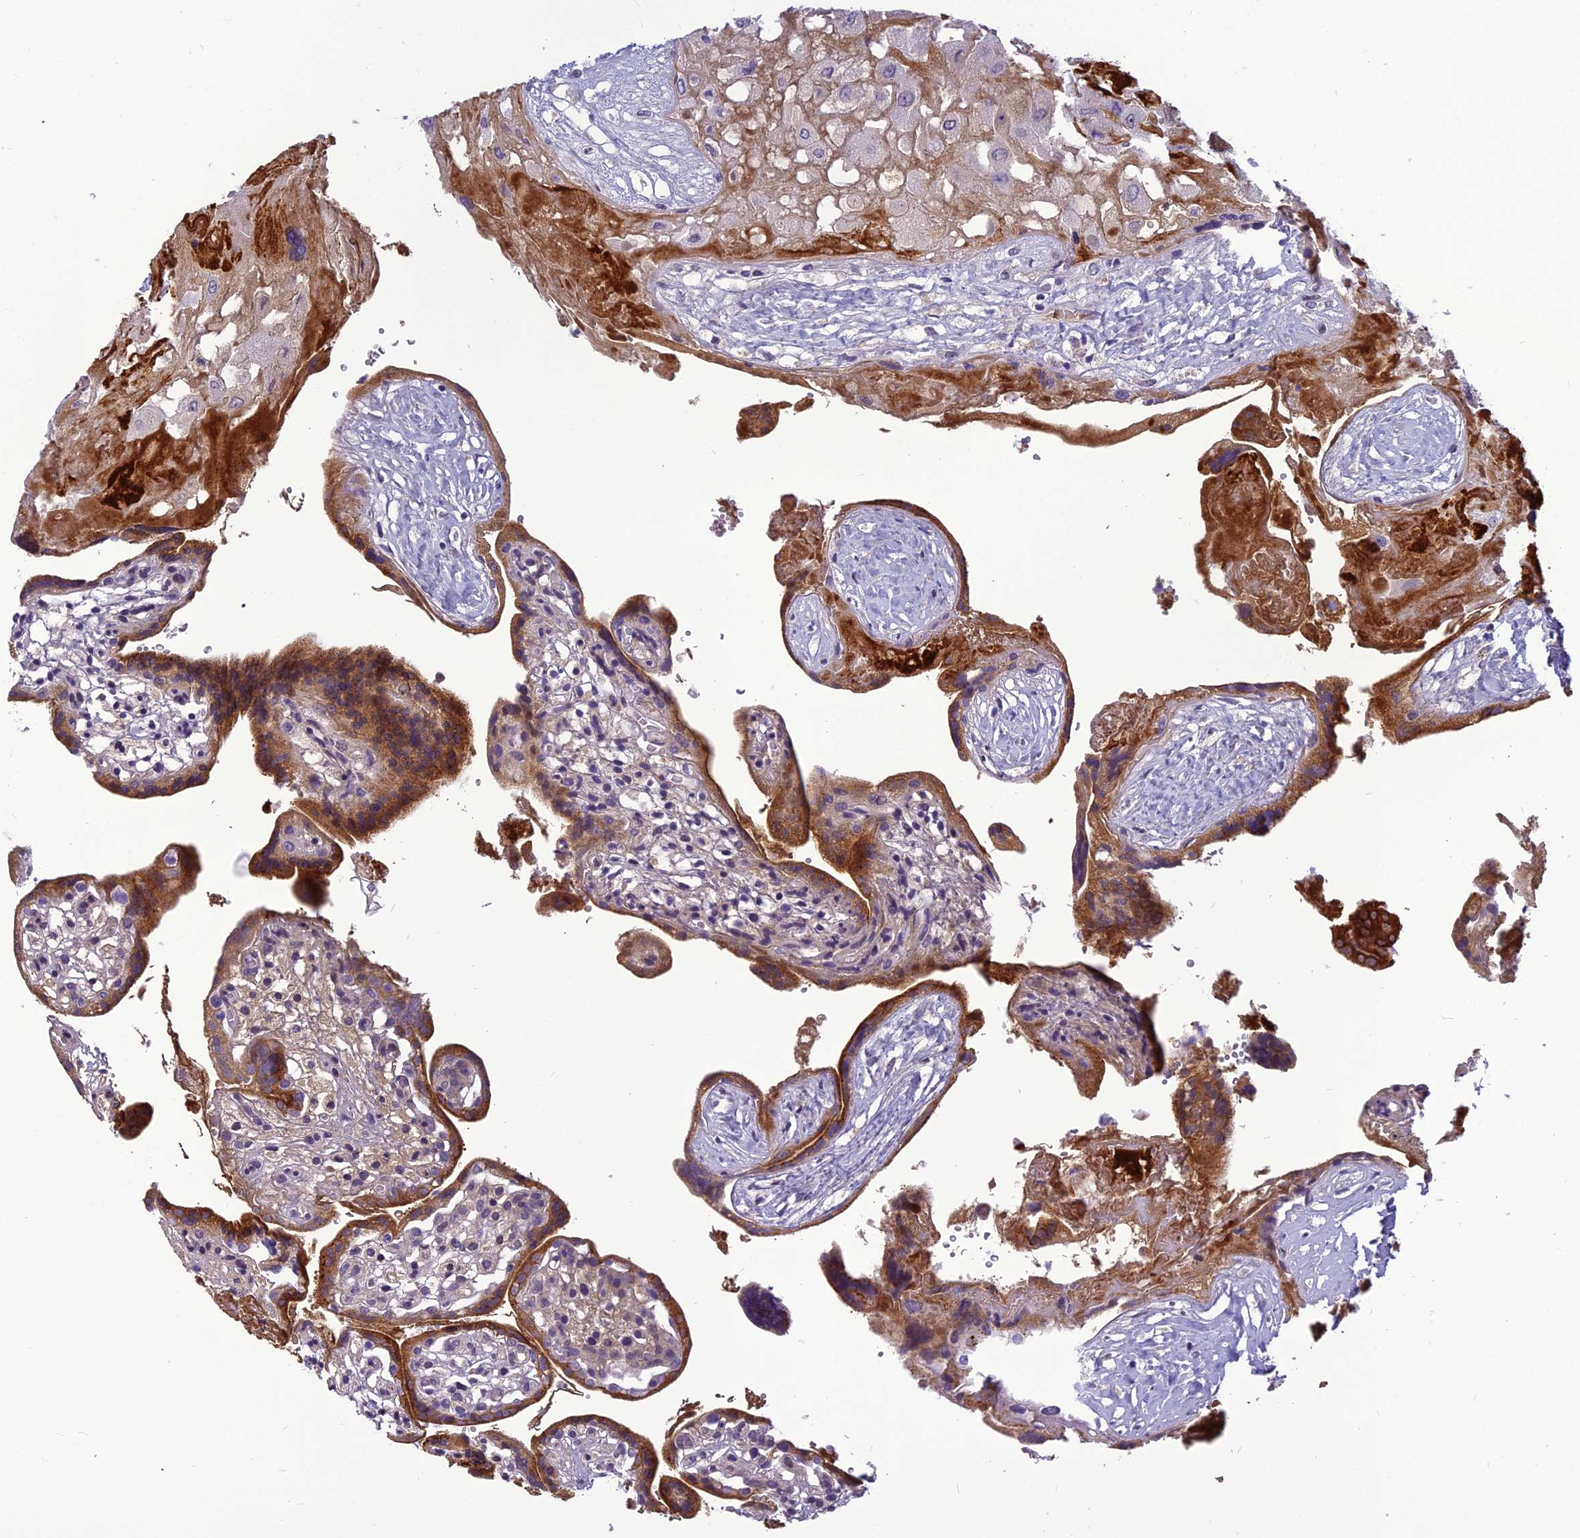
{"staining": {"intensity": "moderate", "quantity": ">75%", "location": "cytoplasmic/membranous"}, "tissue": "placenta", "cell_type": "Trophoblastic cells", "image_type": "normal", "snomed": [{"axis": "morphology", "description": "Normal tissue, NOS"}, {"axis": "topography", "description": "Placenta"}], "caption": "Immunohistochemistry (DAB) staining of normal human placenta shows moderate cytoplasmic/membranous protein staining in approximately >75% of trophoblastic cells. (Brightfield microscopy of DAB IHC at high magnification).", "gene": "CLEC11A", "patient": {"sex": "female", "age": 37}}